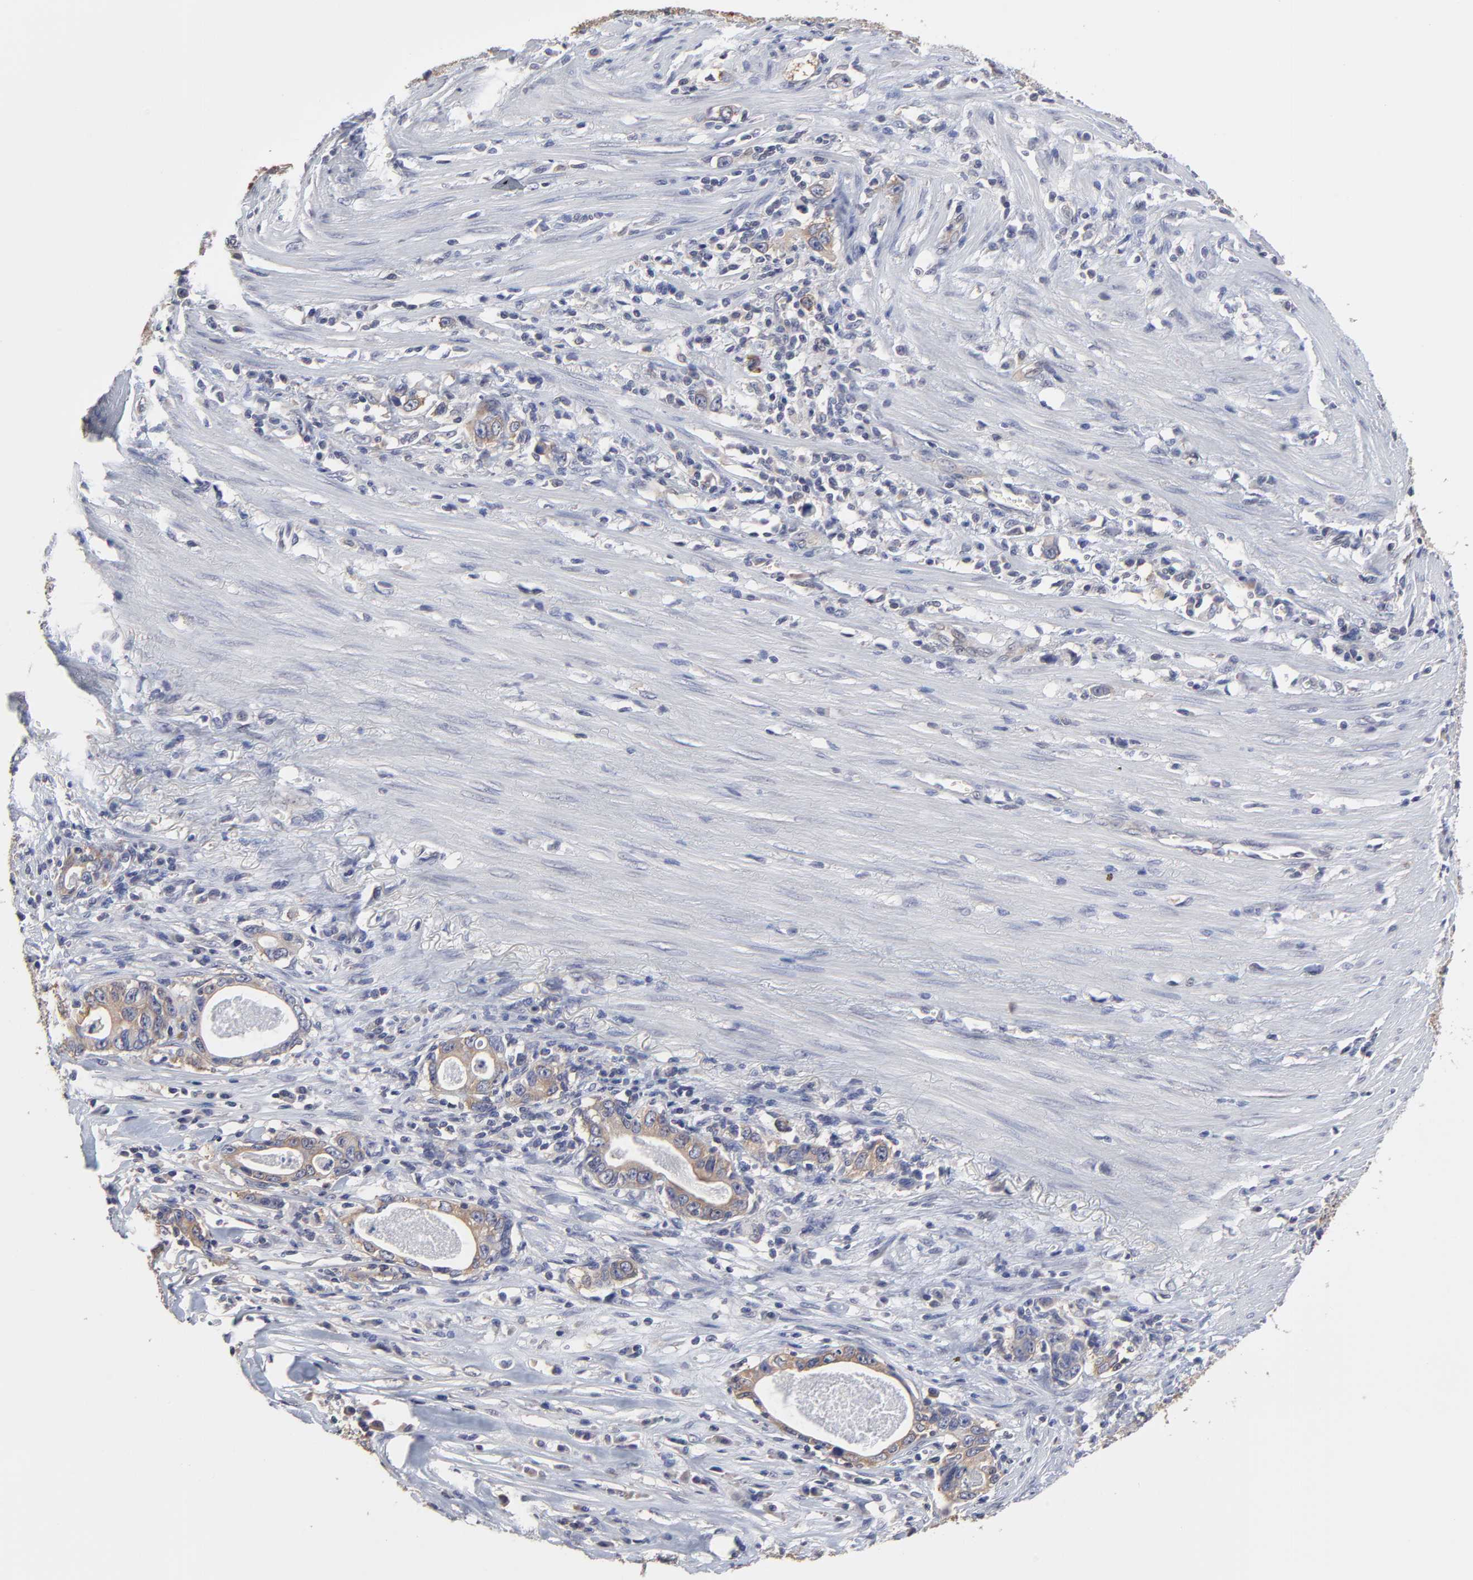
{"staining": {"intensity": "moderate", "quantity": ">75%", "location": "cytoplasmic/membranous"}, "tissue": "stomach cancer", "cell_type": "Tumor cells", "image_type": "cancer", "snomed": [{"axis": "morphology", "description": "Adenocarcinoma, NOS"}, {"axis": "topography", "description": "Stomach, lower"}], "caption": "Human stomach cancer stained for a protein (brown) exhibits moderate cytoplasmic/membranous positive expression in about >75% of tumor cells.", "gene": "CCT2", "patient": {"sex": "female", "age": 72}}